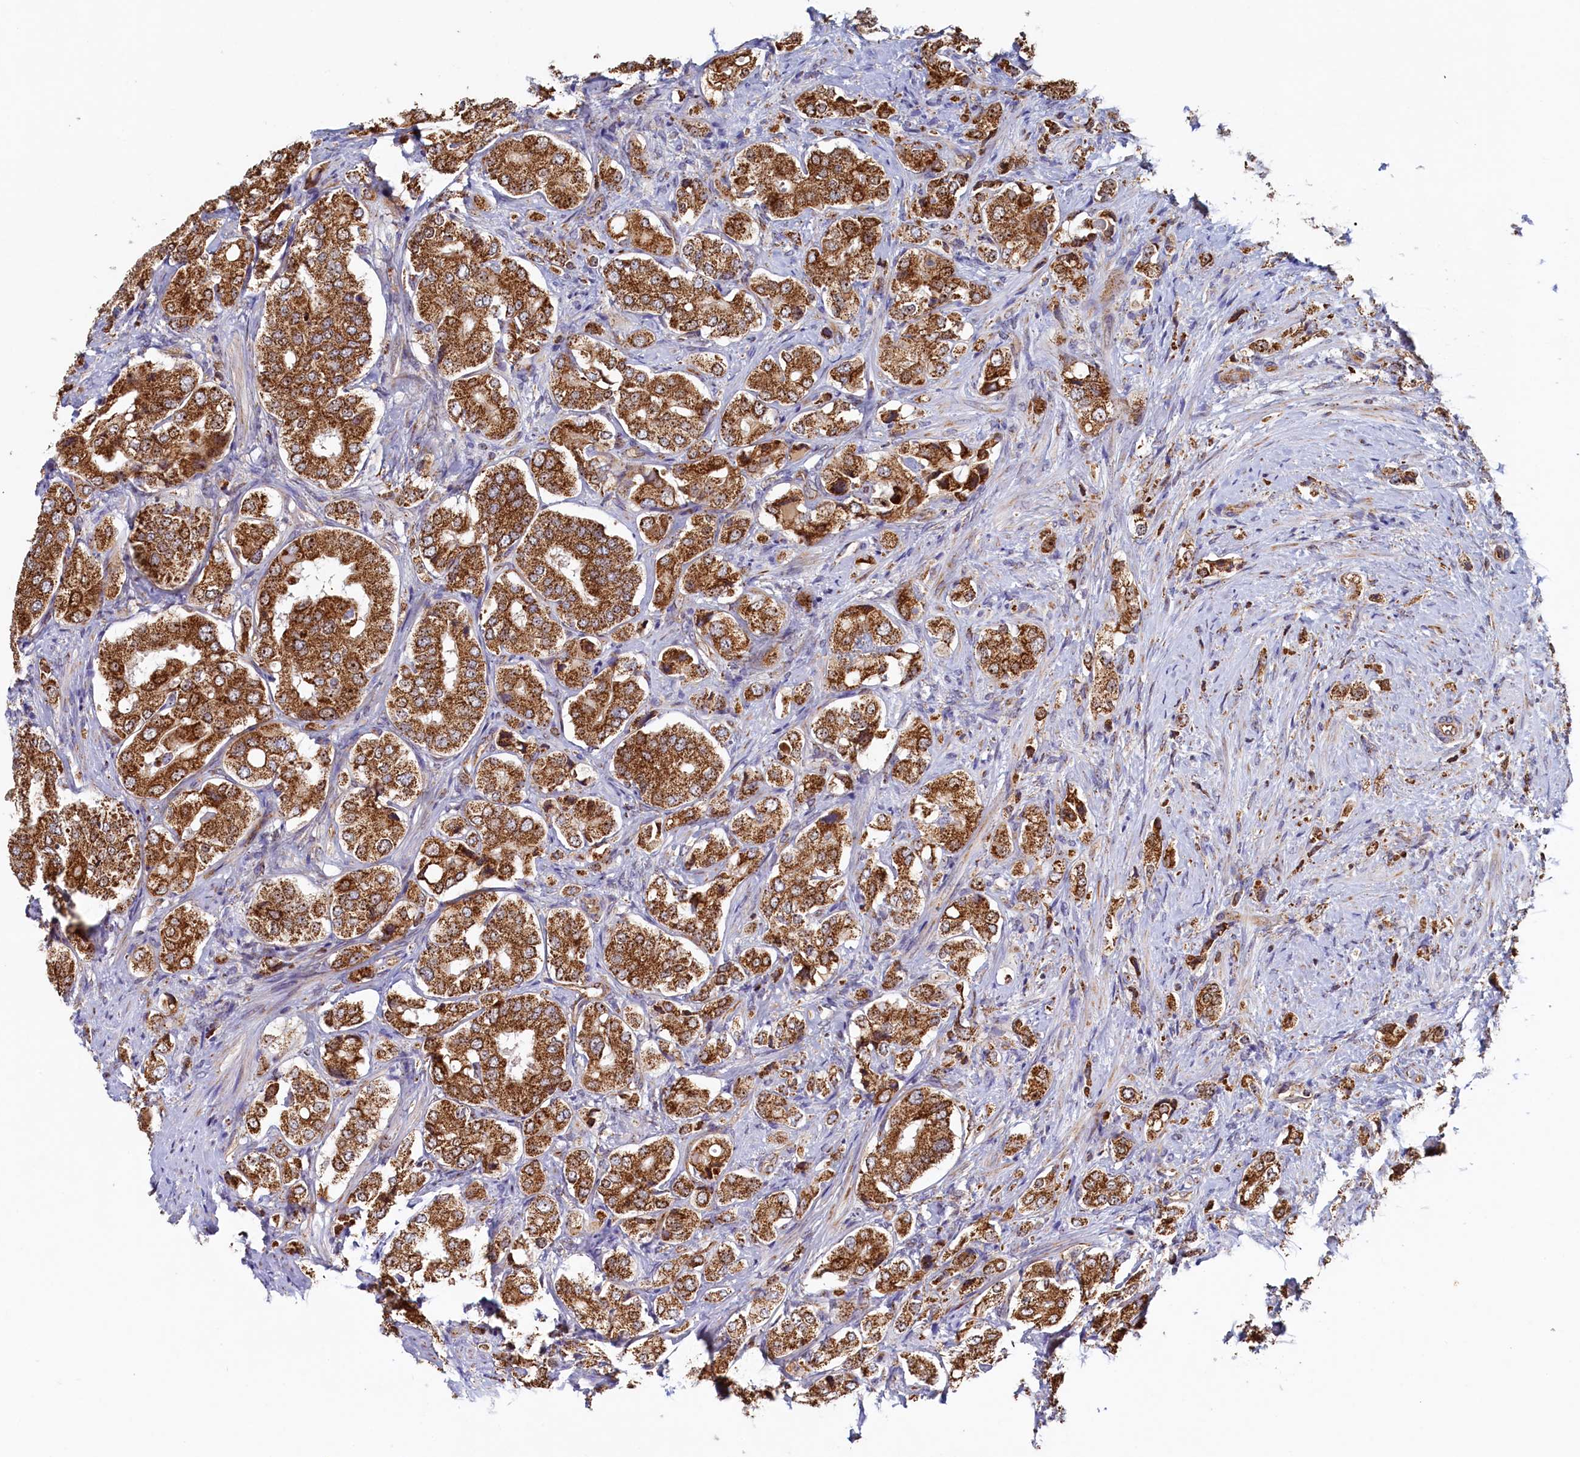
{"staining": {"intensity": "strong", "quantity": ">75%", "location": "cytoplasmic/membranous"}, "tissue": "prostate cancer", "cell_type": "Tumor cells", "image_type": "cancer", "snomed": [{"axis": "morphology", "description": "Adenocarcinoma, High grade"}, {"axis": "topography", "description": "Prostate"}], "caption": "A photomicrograph showing strong cytoplasmic/membranous expression in approximately >75% of tumor cells in prostate cancer, as visualized by brown immunohistochemical staining.", "gene": "UBE3B", "patient": {"sex": "male", "age": 65}}